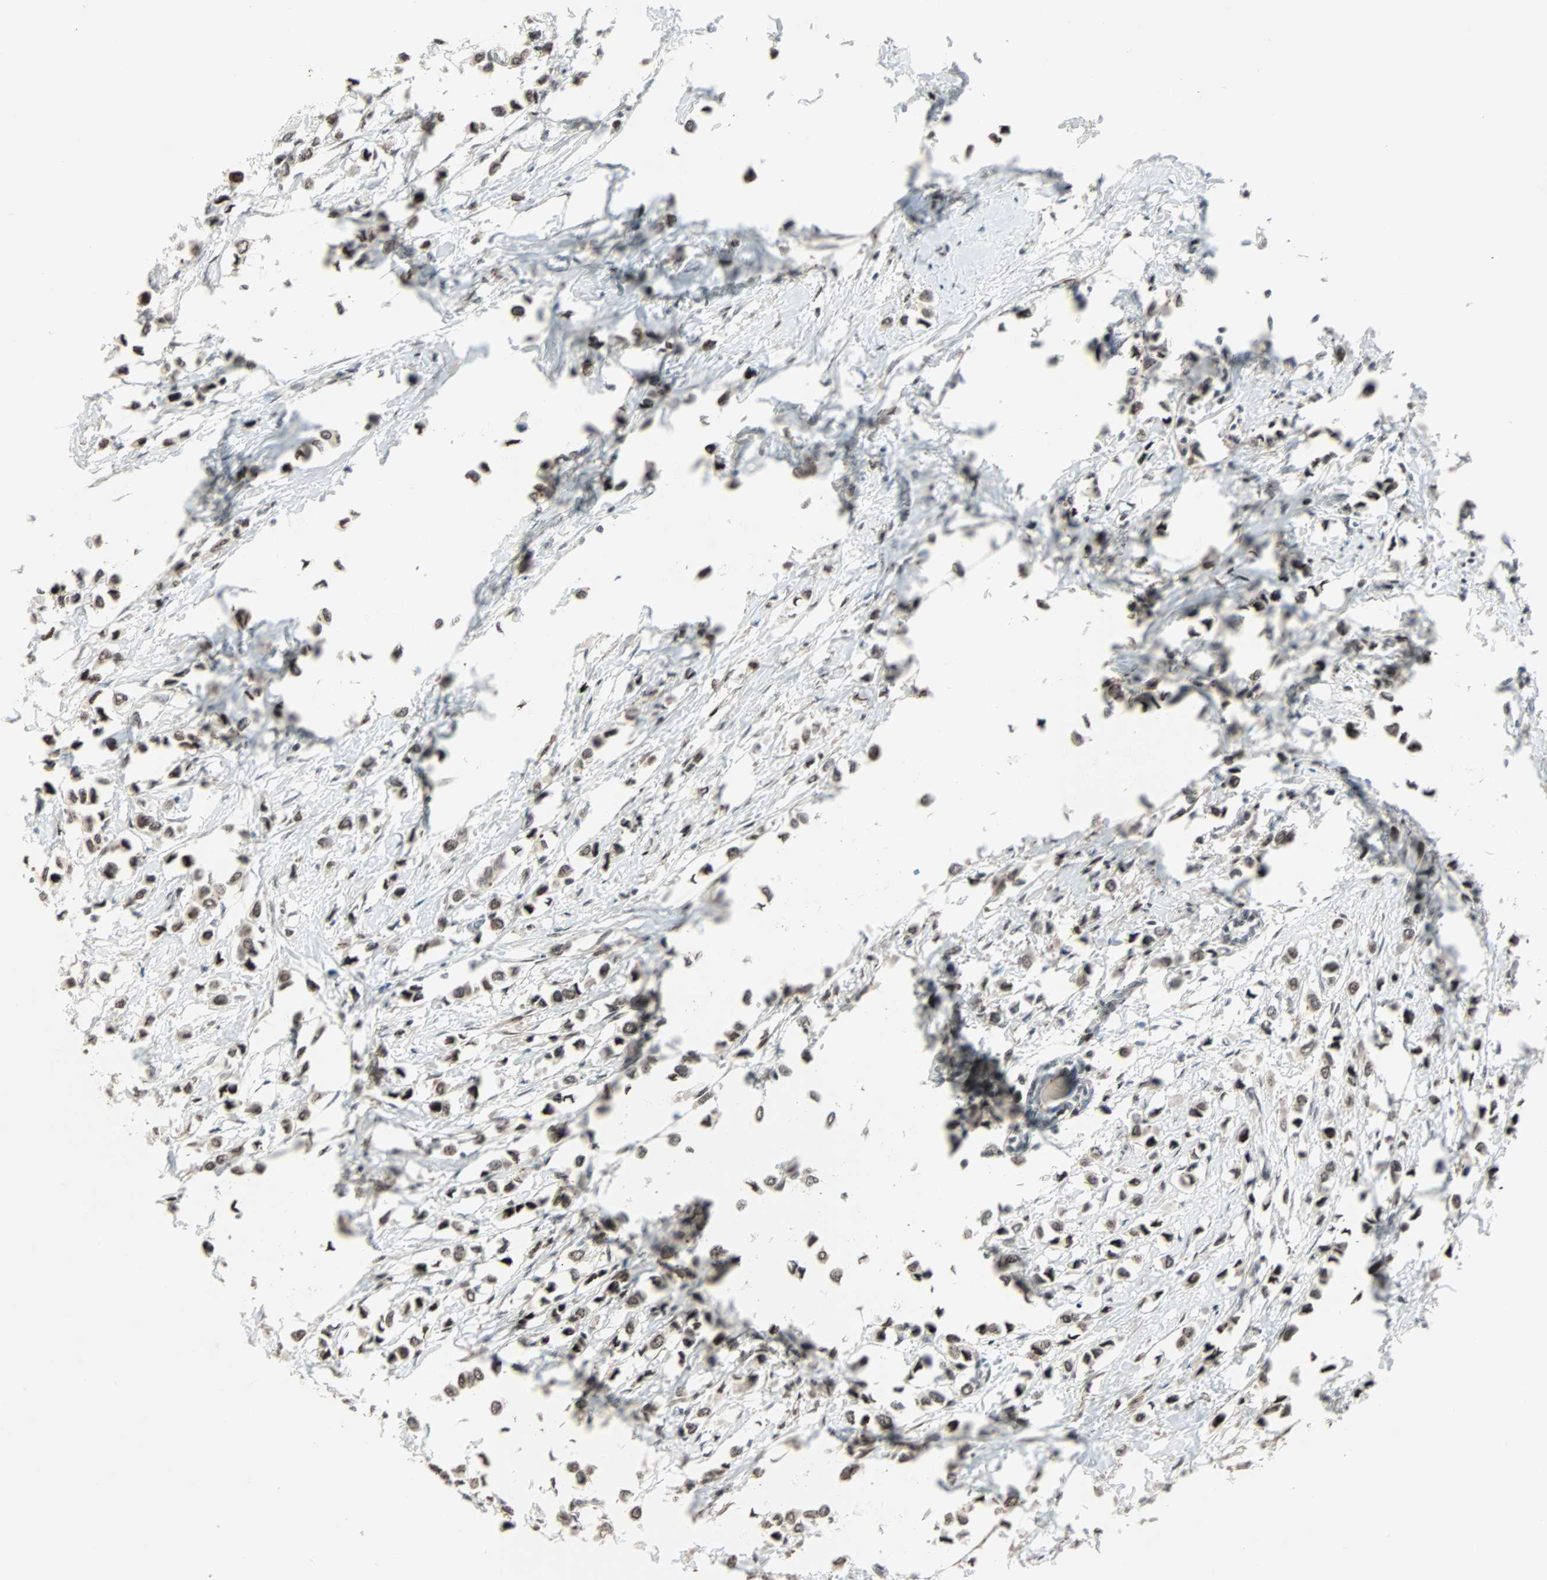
{"staining": {"intensity": "moderate", "quantity": "25%-75%", "location": "nuclear"}, "tissue": "breast cancer", "cell_type": "Tumor cells", "image_type": "cancer", "snomed": [{"axis": "morphology", "description": "Lobular carcinoma"}, {"axis": "topography", "description": "Breast"}], "caption": "A medium amount of moderate nuclear staining is present in approximately 25%-75% of tumor cells in breast cancer (lobular carcinoma) tissue.", "gene": "CBX4", "patient": {"sex": "female", "age": 51}}